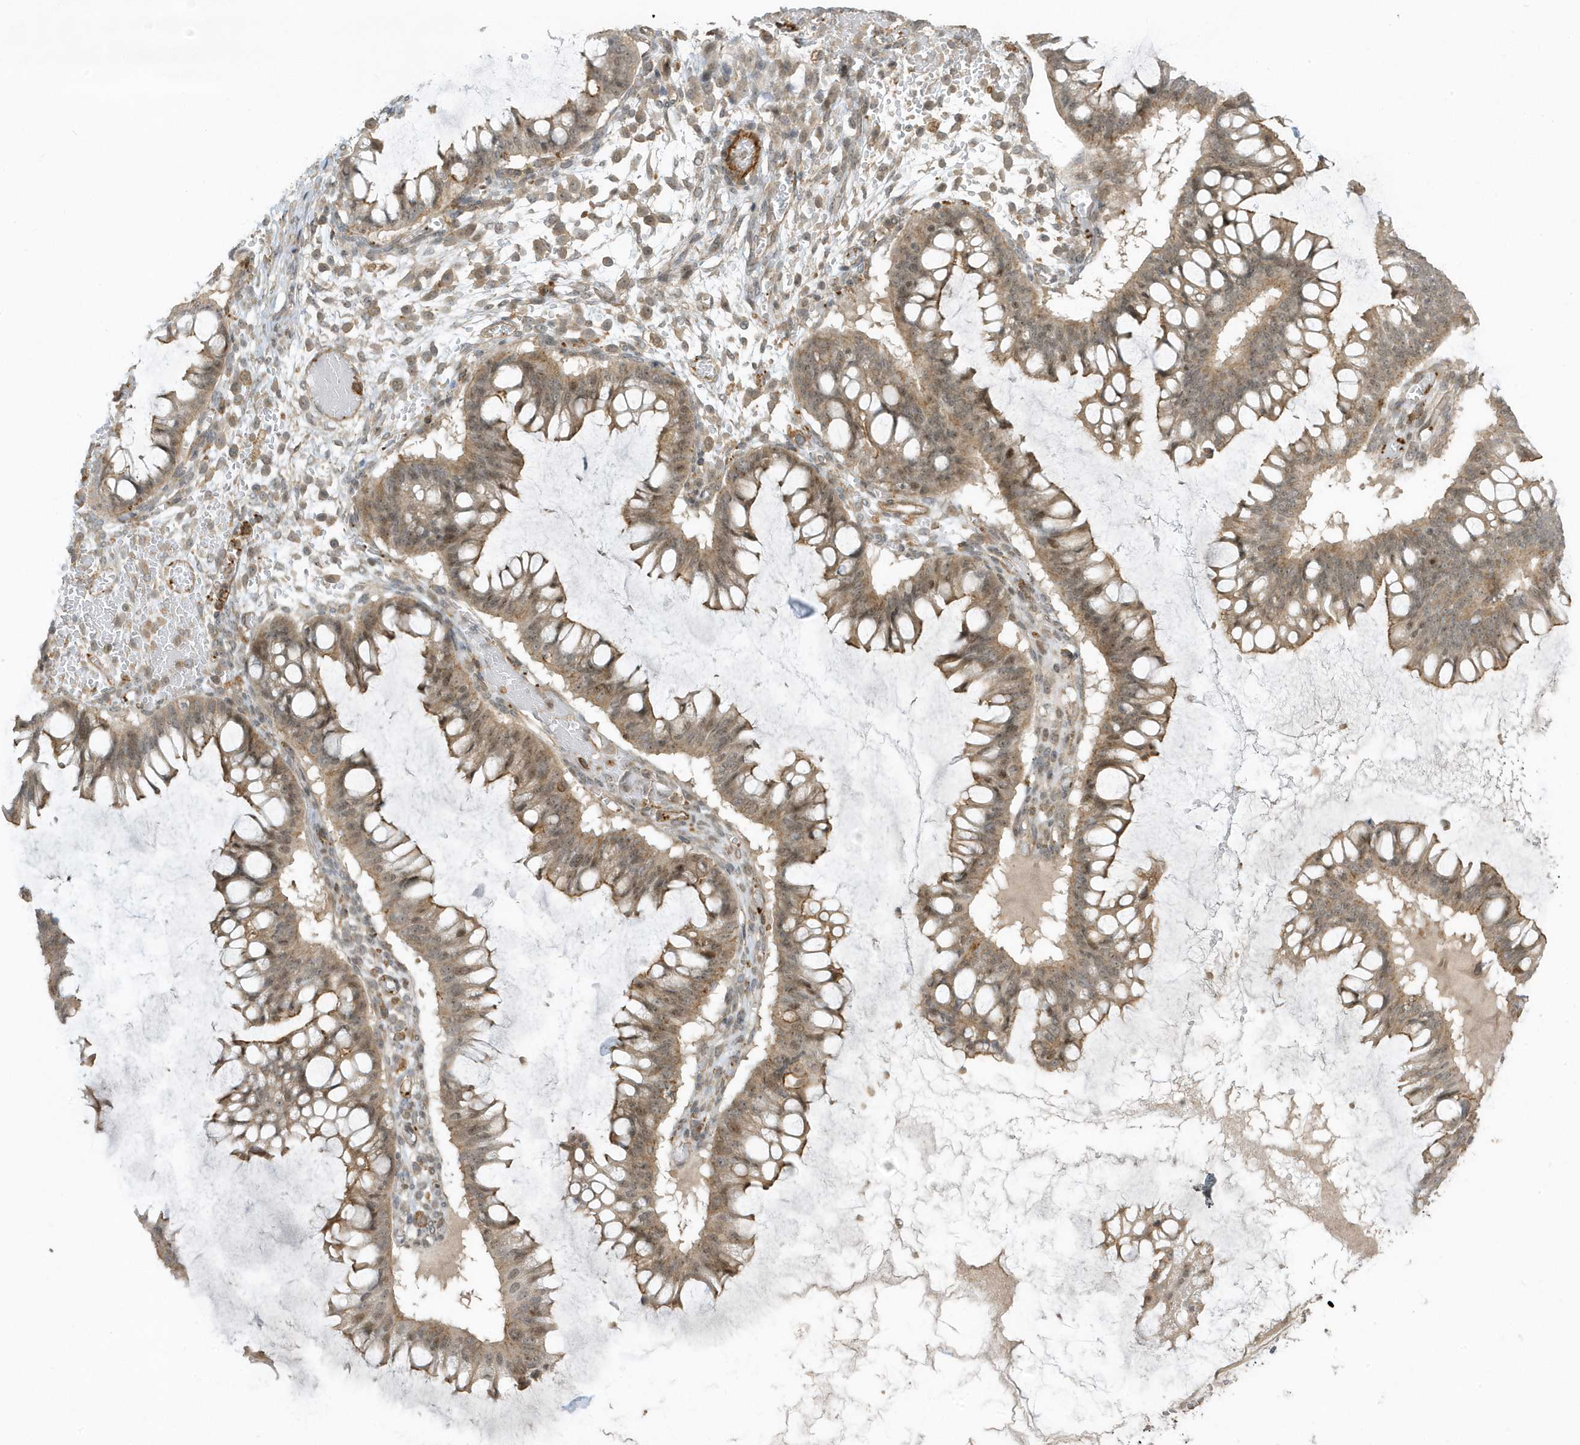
{"staining": {"intensity": "weak", "quantity": ">75%", "location": "cytoplasmic/membranous,nuclear"}, "tissue": "ovarian cancer", "cell_type": "Tumor cells", "image_type": "cancer", "snomed": [{"axis": "morphology", "description": "Cystadenocarcinoma, mucinous, NOS"}, {"axis": "topography", "description": "Ovary"}], "caption": "Immunohistochemistry (IHC) (DAB) staining of human mucinous cystadenocarcinoma (ovarian) displays weak cytoplasmic/membranous and nuclear protein expression in approximately >75% of tumor cells.", "gene": "ZBTB8A", "patient": {"sex": "female", "age": 73}}